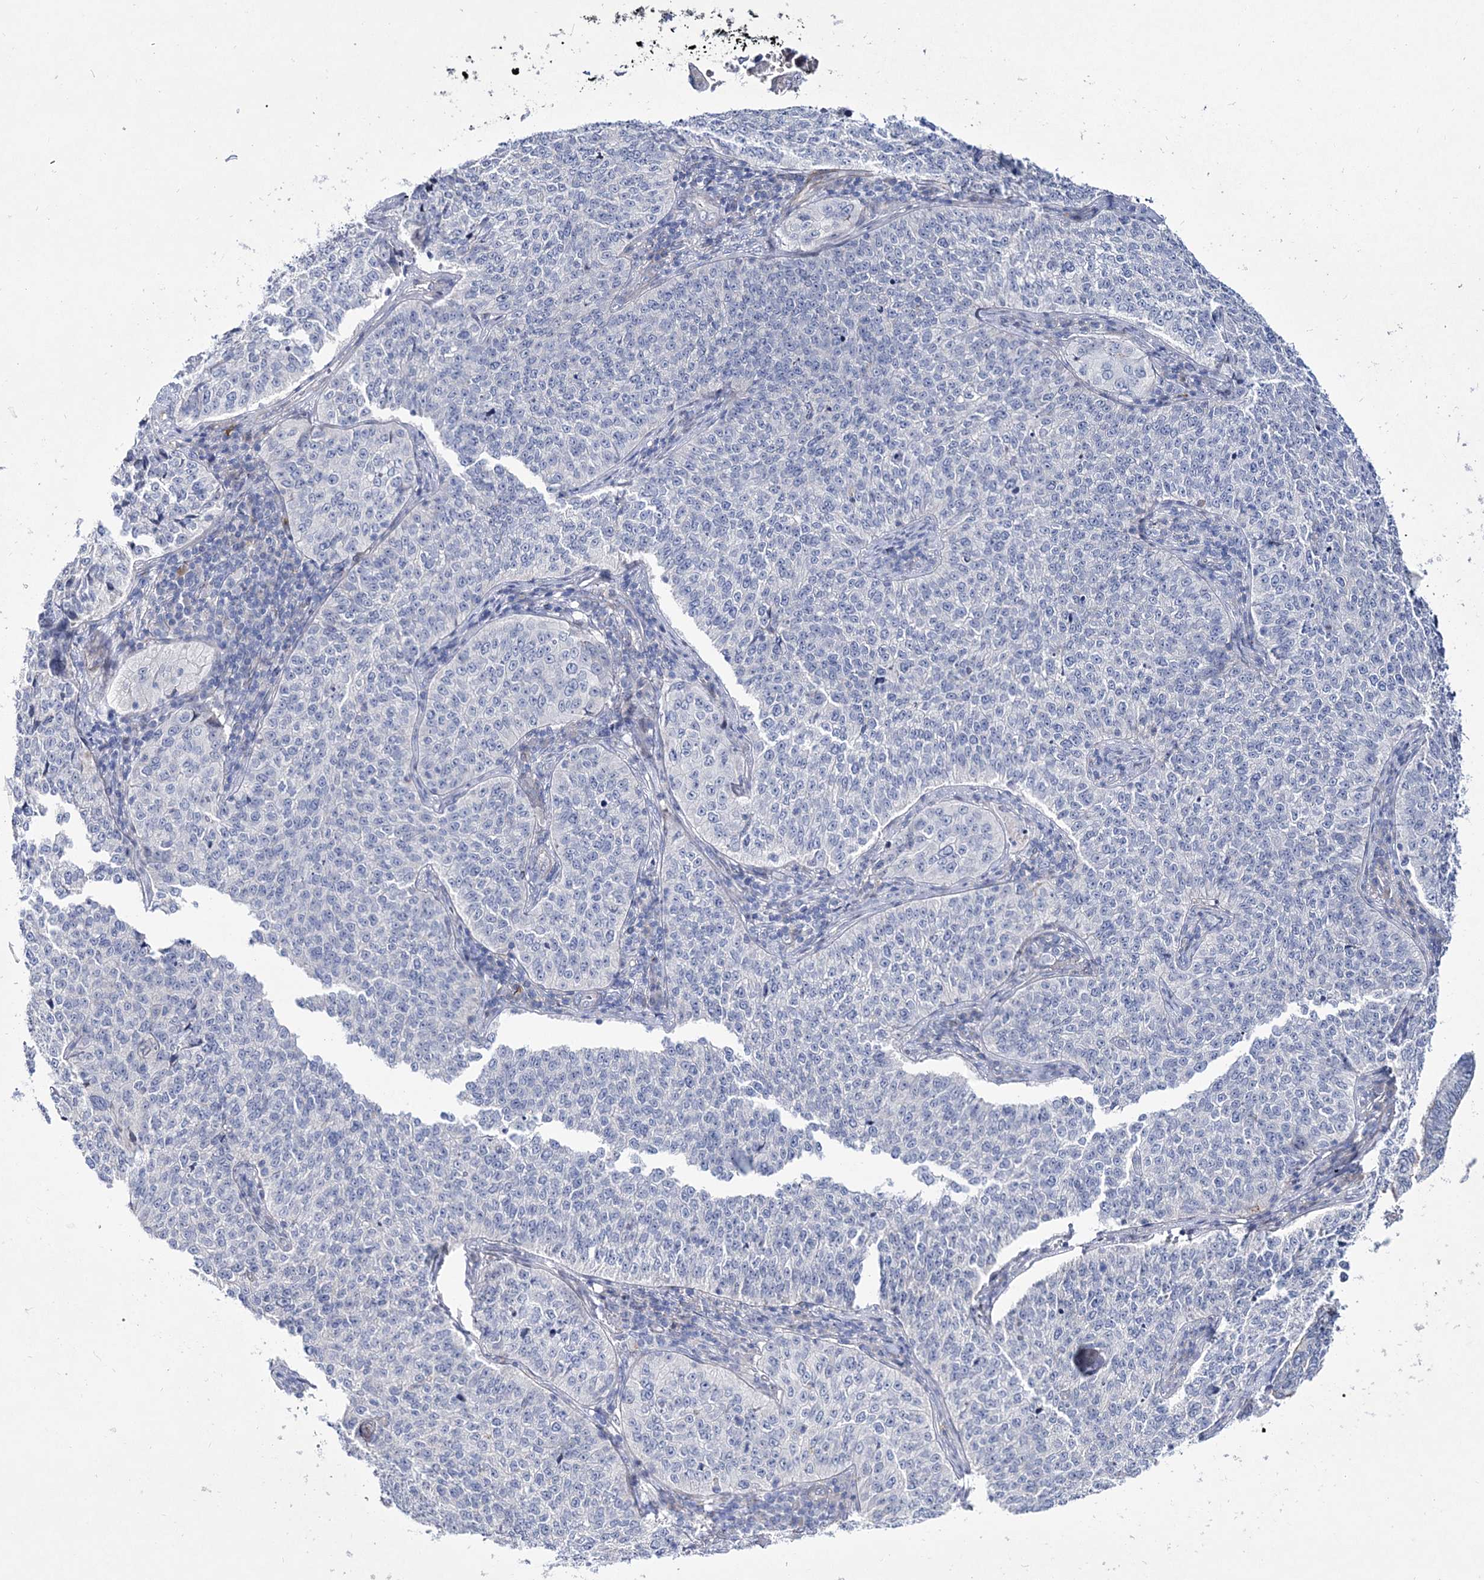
{"staining": {"intensity": "negative", "quantity": "none", "location": "none"}, "tissue": "cervical cancer", "cell_type": "Tumor cells", "image_type": "cancer", "snomed": [{"axis": "morphology", "description": "Squamous cell carcinoma, NOS"}, {"axis": "topography", "description": "Cervix"}], "caption": "An immunohistochemistry (IHC) micrograph of cervical cancer (squamous cell carcinoma) is shown. There is no staining in tumor cells of cervical cancer (squamous cell carcinoma).", "gene": "ANO1", "patient": {"sex": "female", "age": 35}}